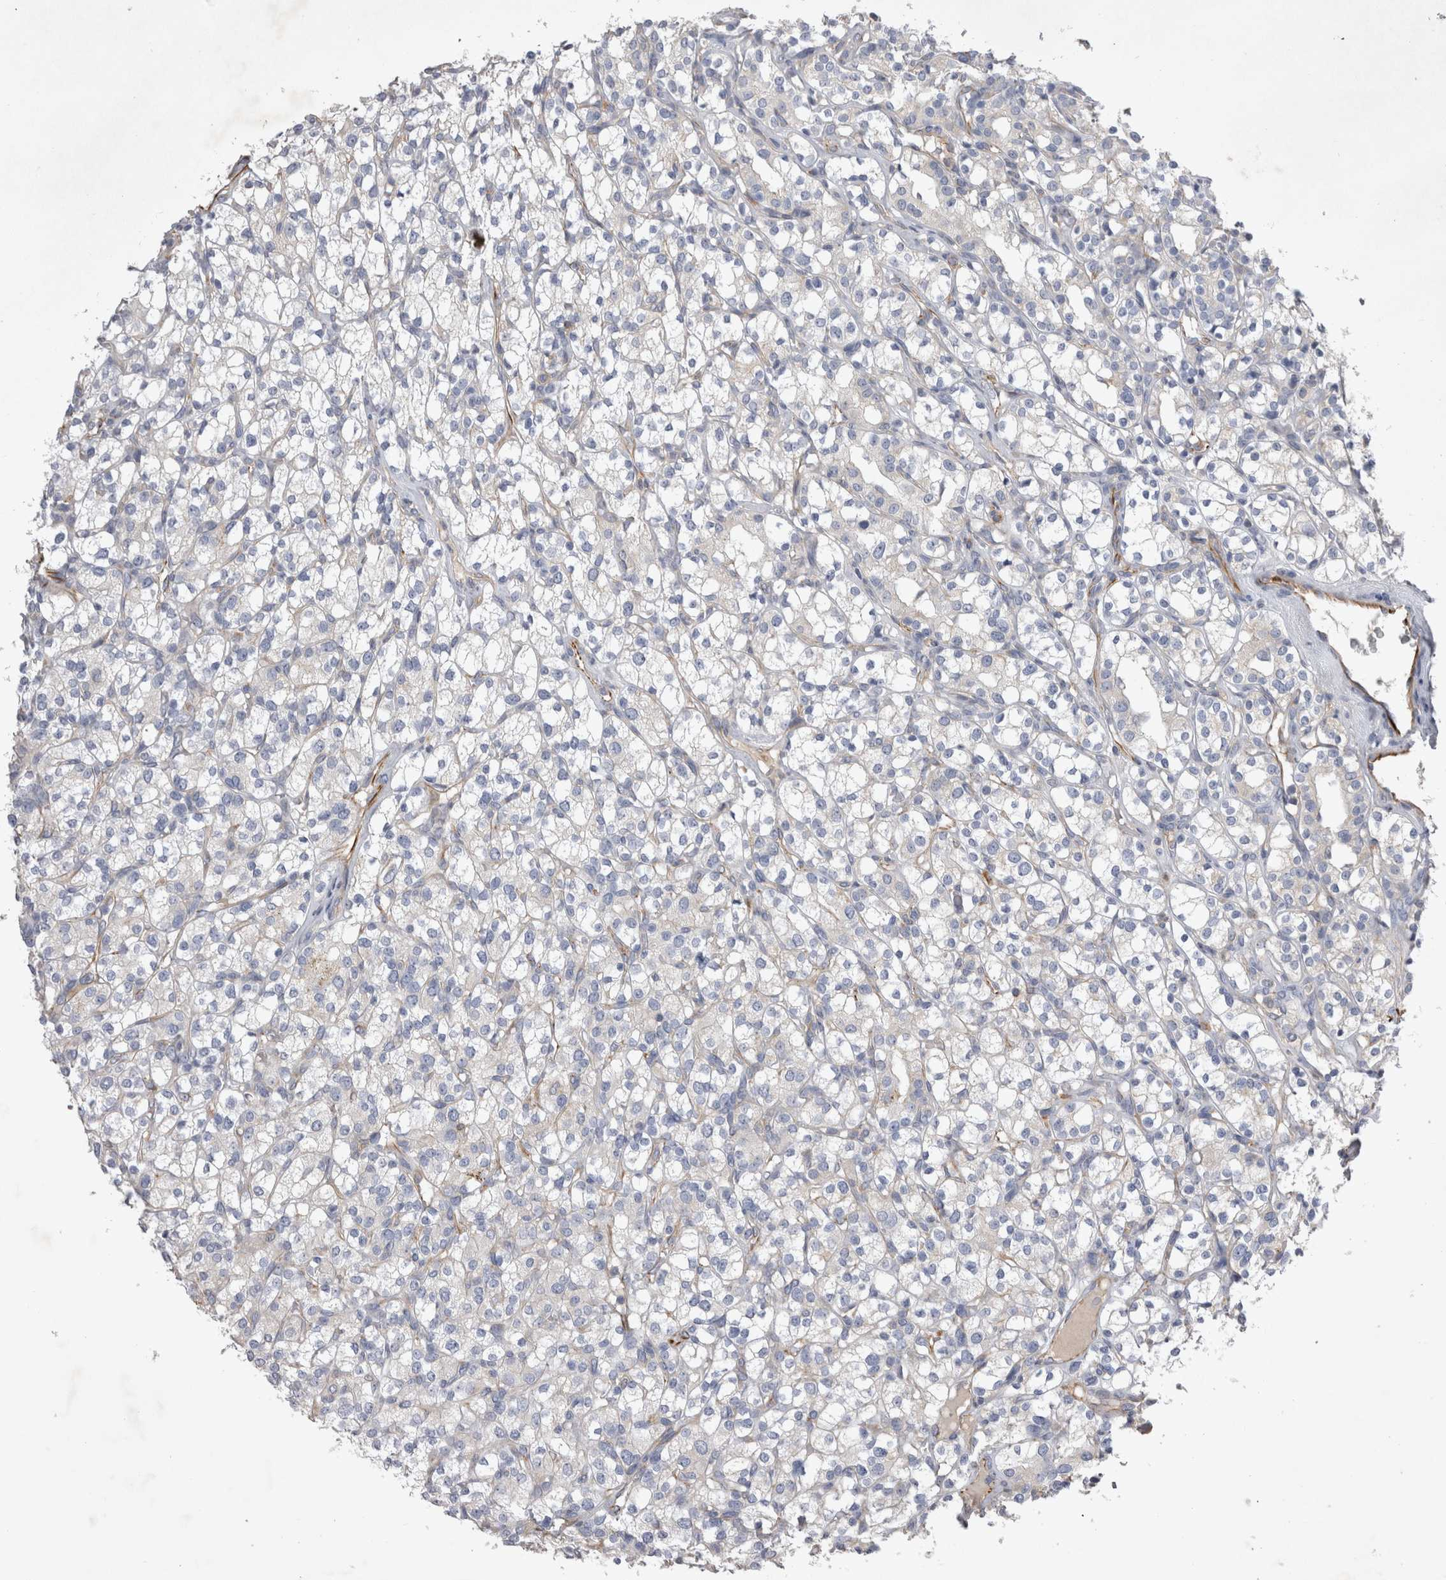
{"staining": {"intensity": "negative", "quantity": "none", "location": "none"}, "tissue": "renal cancer", "cell_type": "Tumor cells", "image_type": "cancer", "snomed": [{"axis": "morphology", "description": "Adenocarcinoma, NOS"}, {"axis": "topography", "description": "Kidney"}], "caption": "This is an immunohistochemistry photomicrograph of renal adenocarcinoma. There is no positivity in tumor cells.", "gene": "STRADB", "patient": {"sex": "male", "age": 77}}